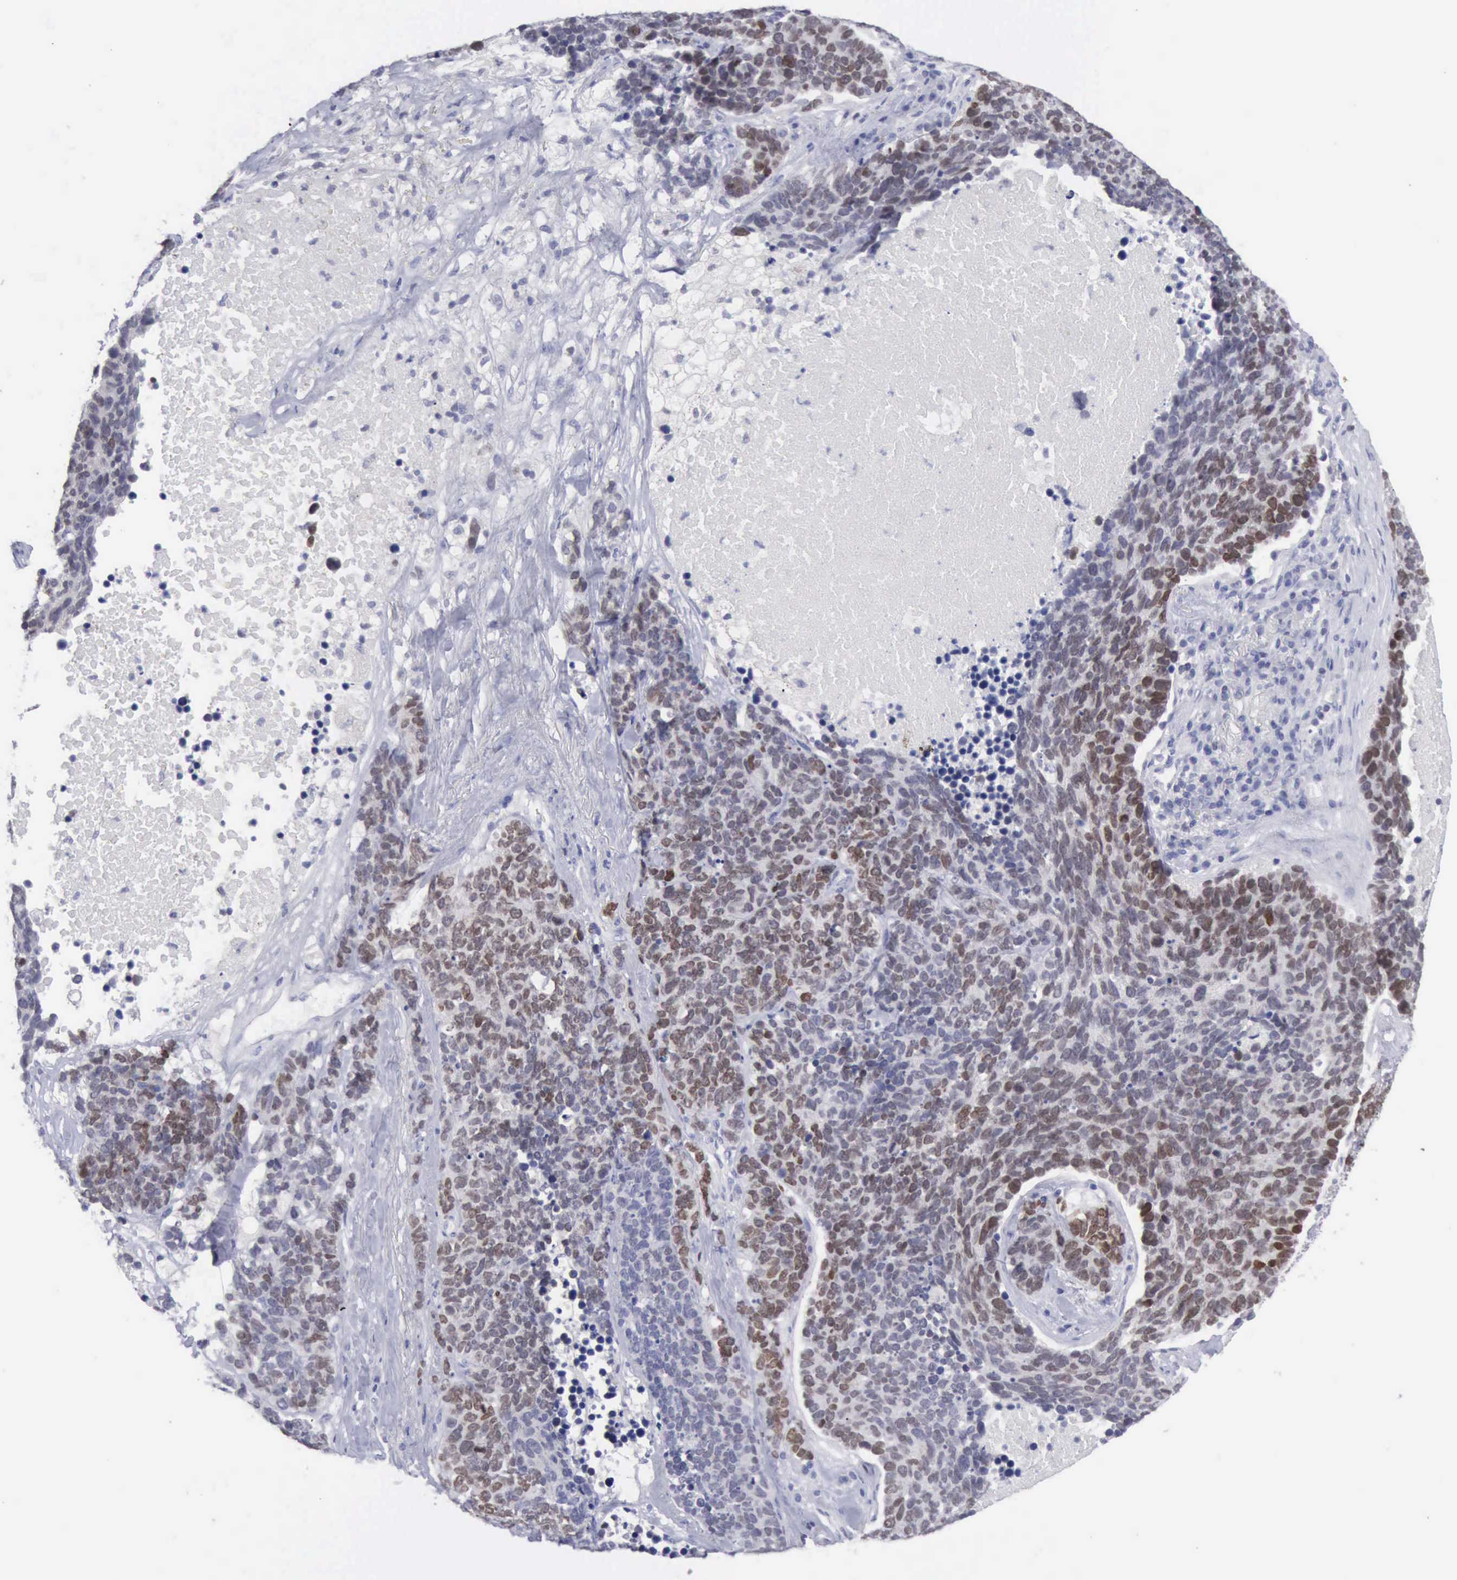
{"staining": {"intensity": "moderate", "quantity": ">75%", "location": "nuclear"}, "tissue": "lung cancer", "cell_type": "Tumor cells", "image_type": "cancer", "snomed": [{"axis": "morphology", "description": "Neoplasm, malignant, NOS"}, {"axis": "topography", "description": "Lung"}], "caption": "This photomicrograph displays immunohistochemistry (IHC) staining of human lung cancer, with medium moderate nuclear staining in about >75% of tumor cells.", "gene": "SATB2", "patient": {"sex": "female", "age": 75}}